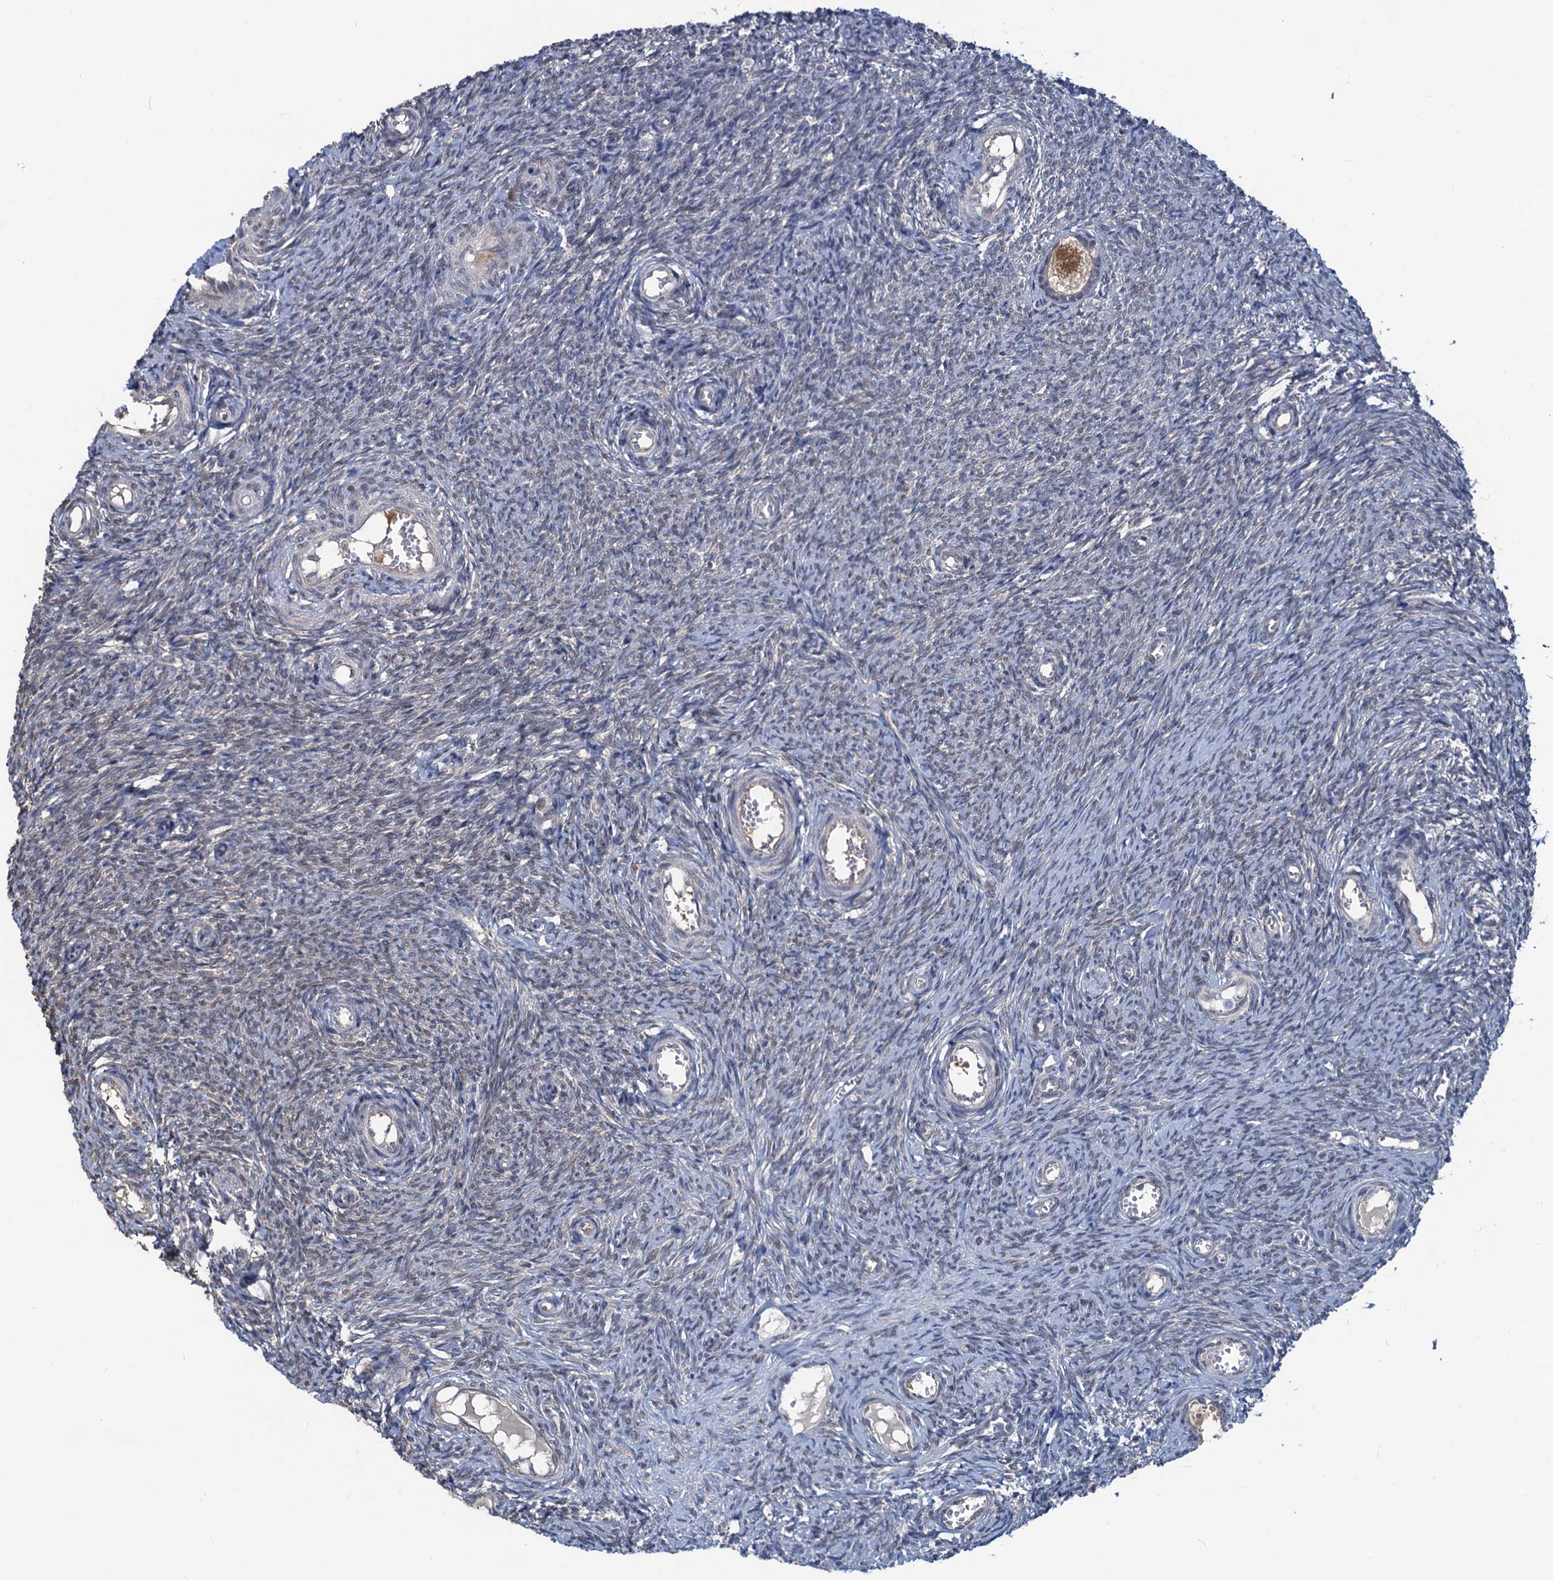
{"staining": {"intensity": "moderate", "quantity": ">75%", "location": "cytoplasmic/membranous"}, "tissue": "ovary", "cell_type": "Follicle cells", "image_type": "normal", "snomed": [{"axis": "morphology", "description": "Normal tissue, NOS"}, {"axis": "topography", "description": "Ovary"}], "caption": "A medium amount of moderate cytoplasmic/membranous expression is present in about >75% of follicle cells in unremarkable ovary.", "gene": "RTKN2", "patient": {"sex": "female", "age": 44}}